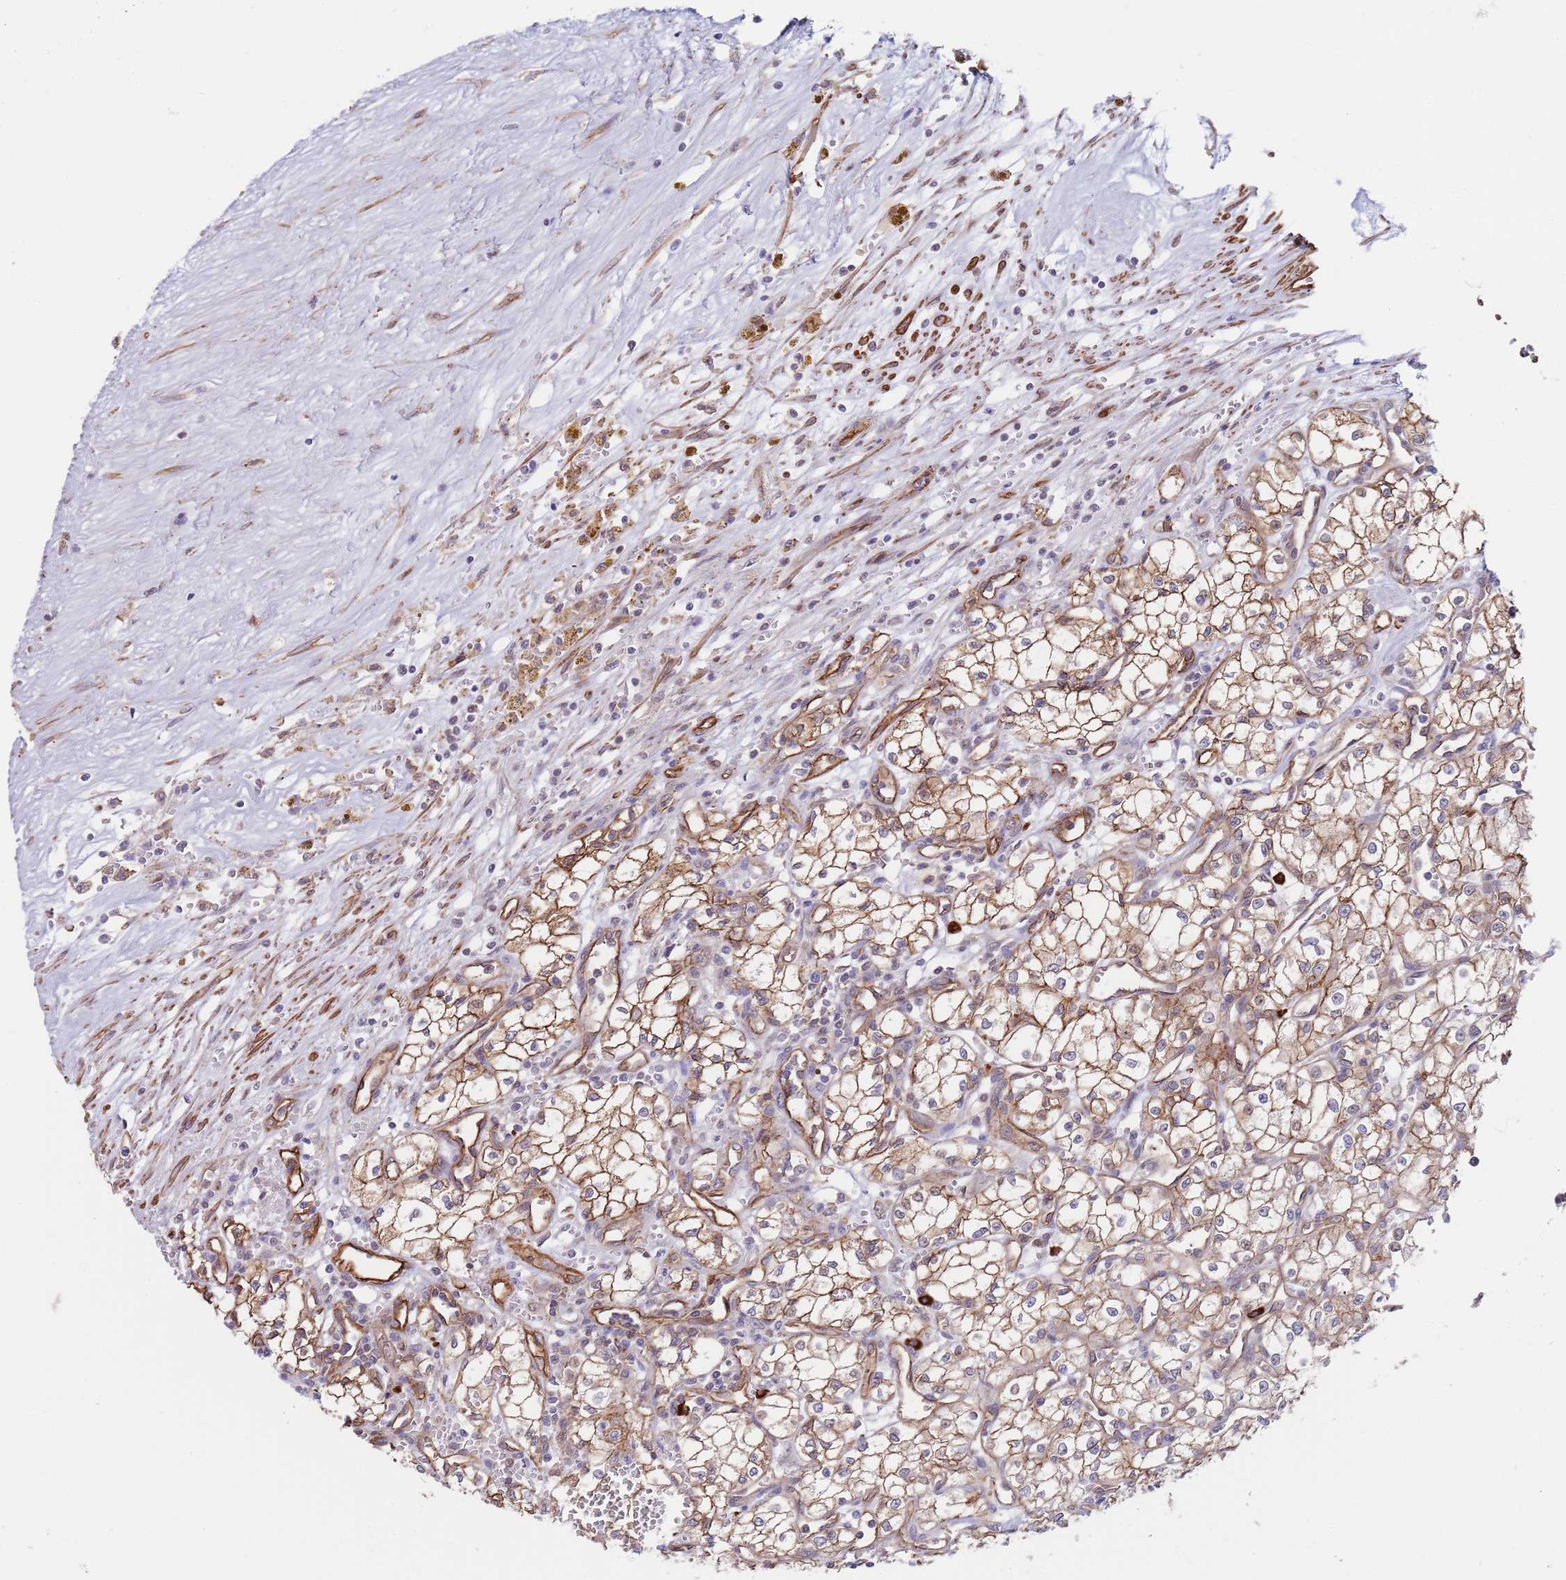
{"staining": {"intensity": "moderate", "quantity": ">75%", "location": "cytoplasmic/membranous"}, "tissue": "renal cancer", "cell_type": "Tumor cells", "image_type": "cancer", "snomed": [{"axis": "morphology", "description": "Adenocarcinoma, NOS"}, {"axis": "topography", "description": "Kidney"}], "caption": "A brown stain shows moderate cytoplasmic/membranous staining of a protein in renal cancer tumor cells. The staining was performed using DAB, with brown indicating positive protein expression. Nuclei are stained blue with hematoxylin.", "gene": "BPNT1", "patient": {"sex": "male", "age": 59}}